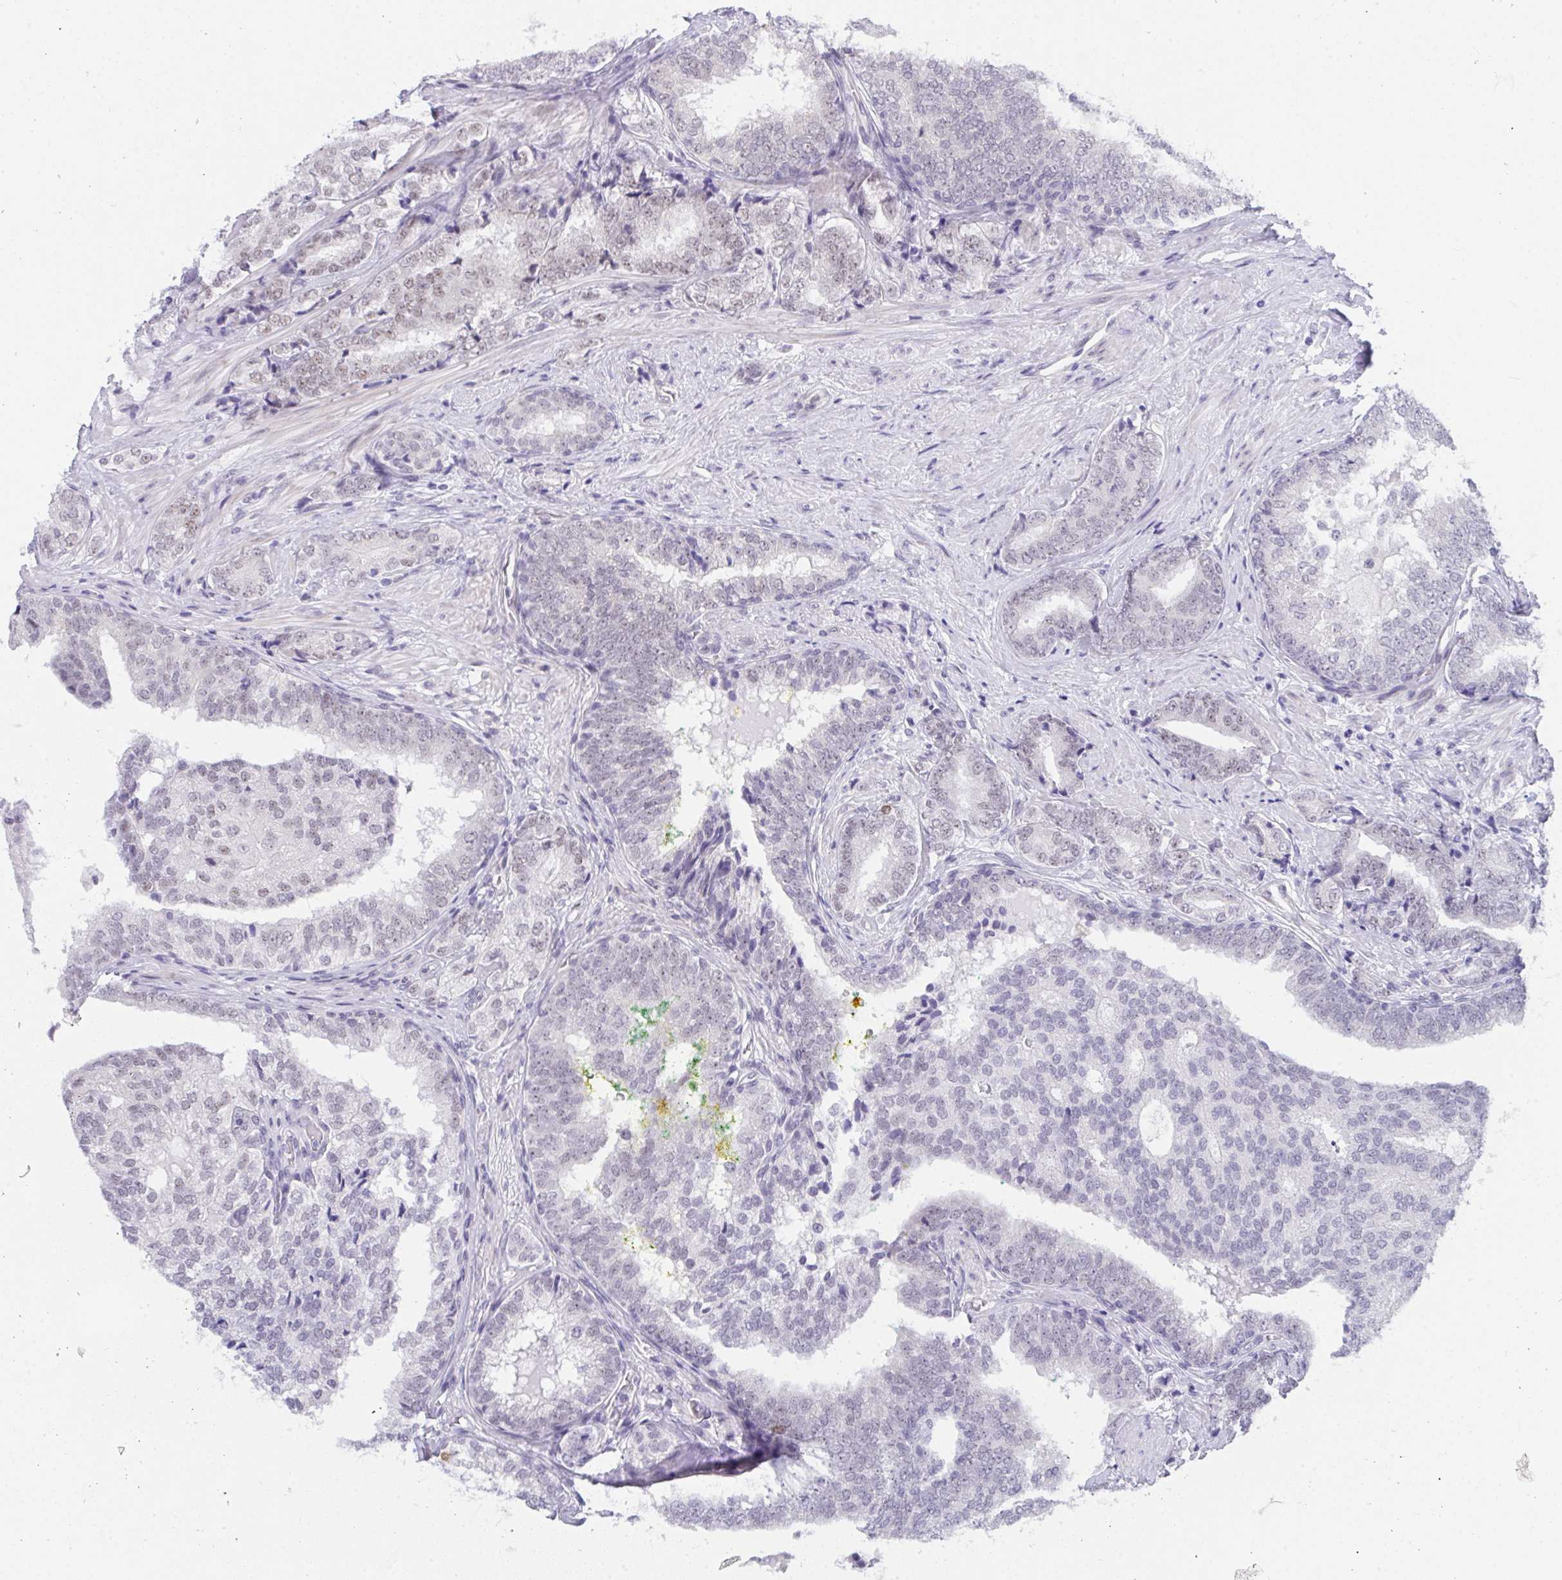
{"staining": {"intensity": "weak", "quantity": "<25%", "location": "nuclear"}, "tissue": "prostate cancer", "cell_type": "Tumor cells", "image_type": "cancer", "snomed": [{"axis": "morphology", "description": "Adenocarcinoma, High grade"}, {"axis": "topography", "description": "Prostate"}], "caption": "Protein analysis of prostate cancer (adenocarcinoma (high-grade)) demonstrates no significant staining in tumor cells.", "gene": "CDK13", "patient": {"sex": "male", "age": 72}}